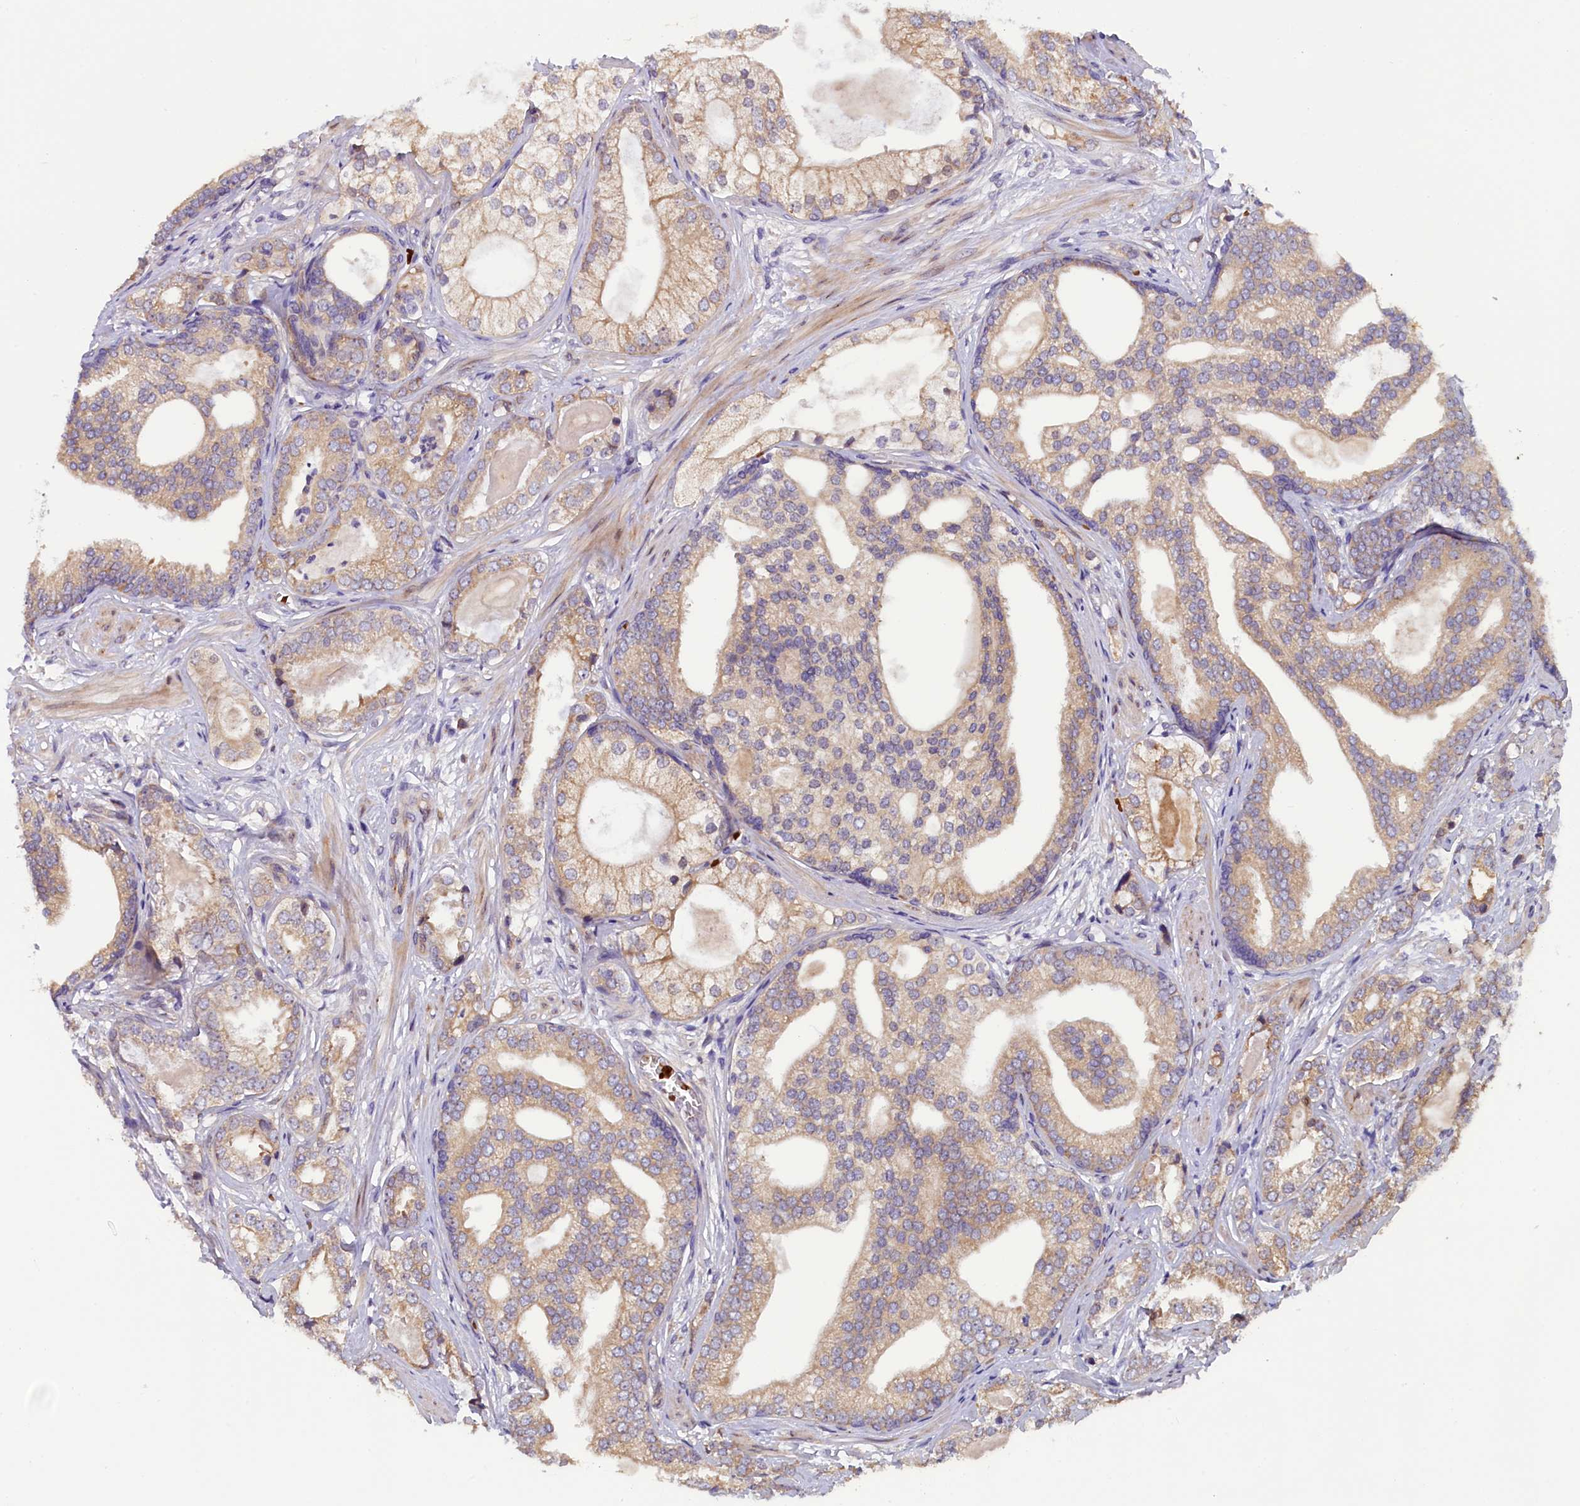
{"staining": {"intensity": "weak", "quantity": ">75%", "location": "cytoplasmic/membranous"}, "tissue": "prostate cancer", "cell_type": "Tumor cells", "image_type": "cancer", "snomed": [{"axis": "morphology", "description": "Adenocarcinoma, High grade"}, {"axis": "topography", "description": "Prostate"}], "caption": "Prostate cancer tissue shows weak cytoplasmic/membranous staining in about >75% of tumor cells, visualized by immunohistochemistry. The staining was performed using DAB, with brown indicating positive protein expression. Nuclei are stained blue with hematoxylin.", "gene": "CCDC9B", "patient": {"sex": "male", "age": 60}}